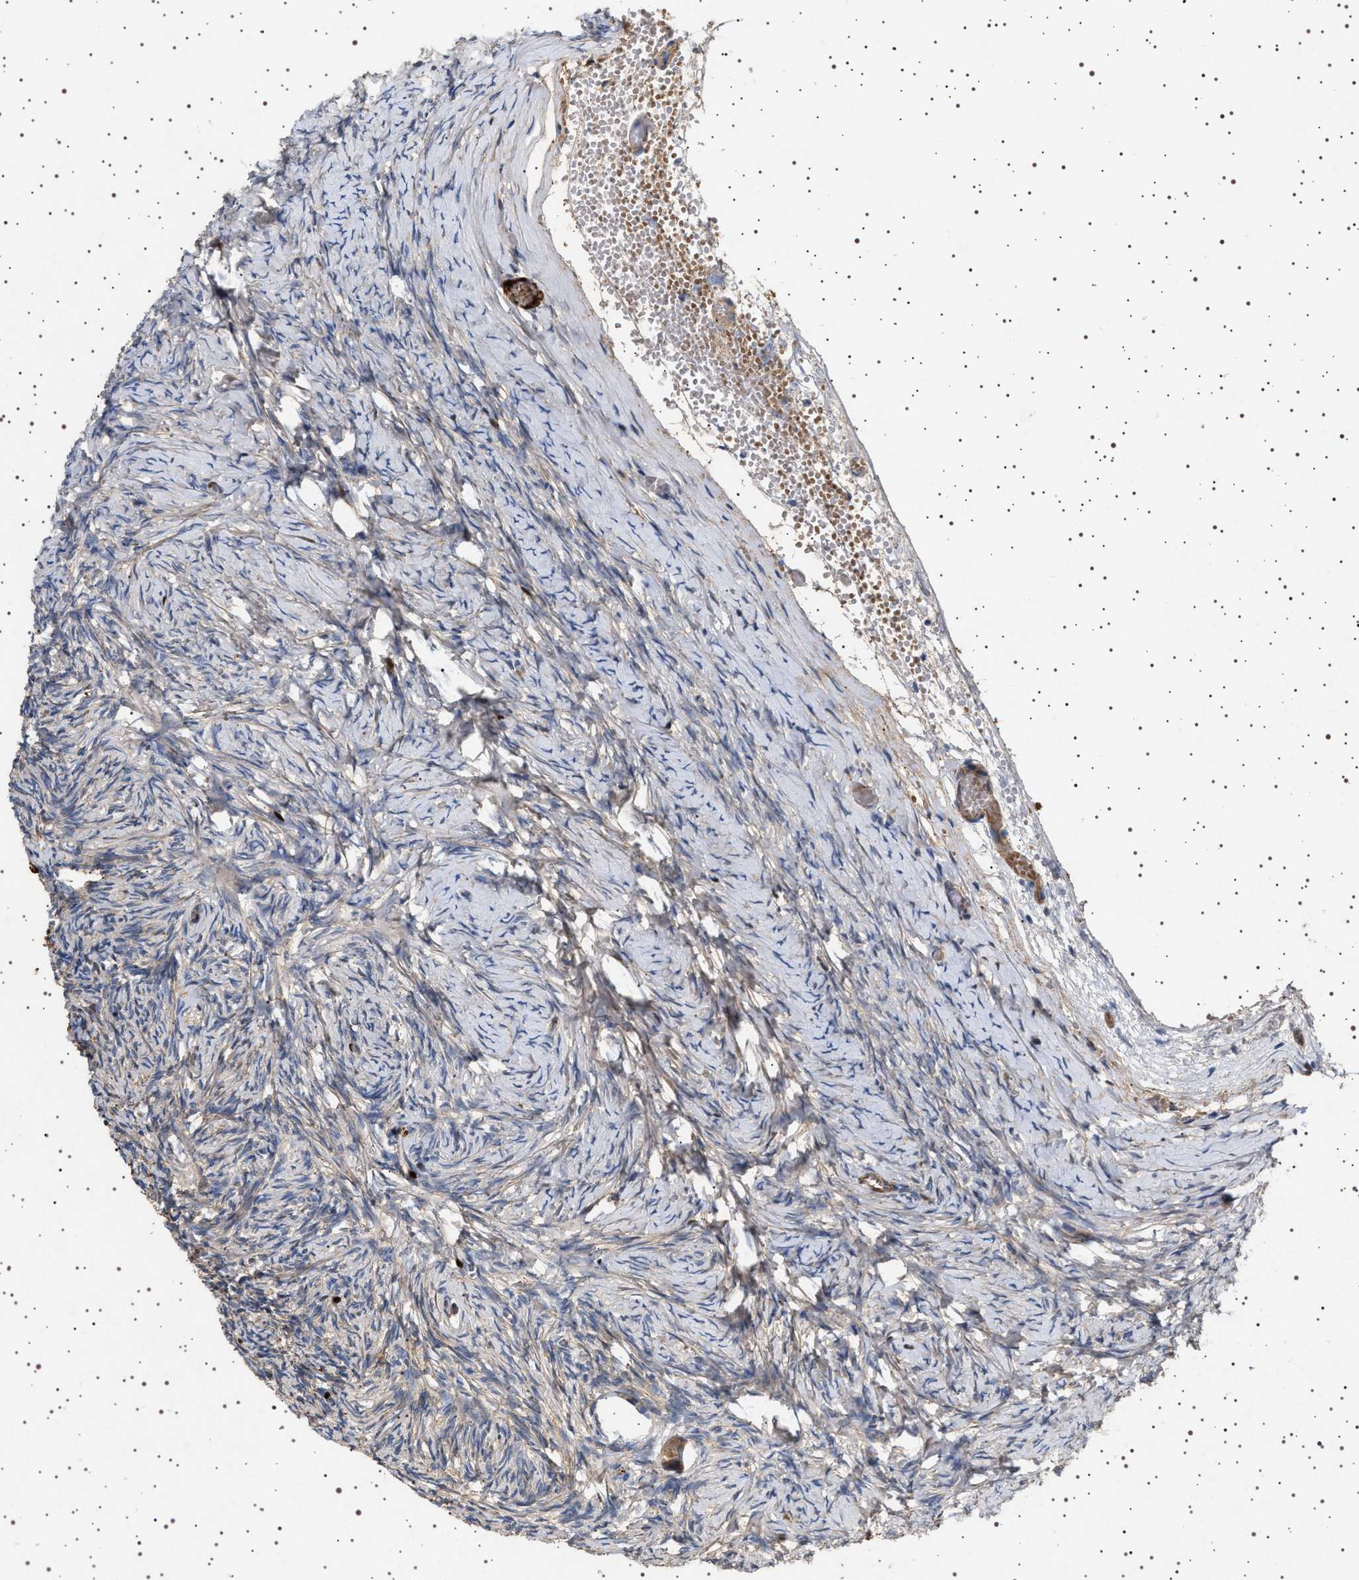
{"staining": {"intensity": "weak", "quantity": "<25%", "location": "cytoplasmic/membranous"}, "tissue": "ovary", "cell_type": "Follicle cells", "image_type": "normal", "snomed": [{"axis": "morphology", "description": "Normal tissue, NOS"}, {"axis": "topography", "description": "Ovary"}], "caption": "Immunohistochemistry (IHC) histopathology image of normal ovary: ovary stained with DAB shows no significant protein expression in follicle cells. Nuclei are stained in blue.", "gene": "FICD", "patient": {"sex": "female", "age": 27}}